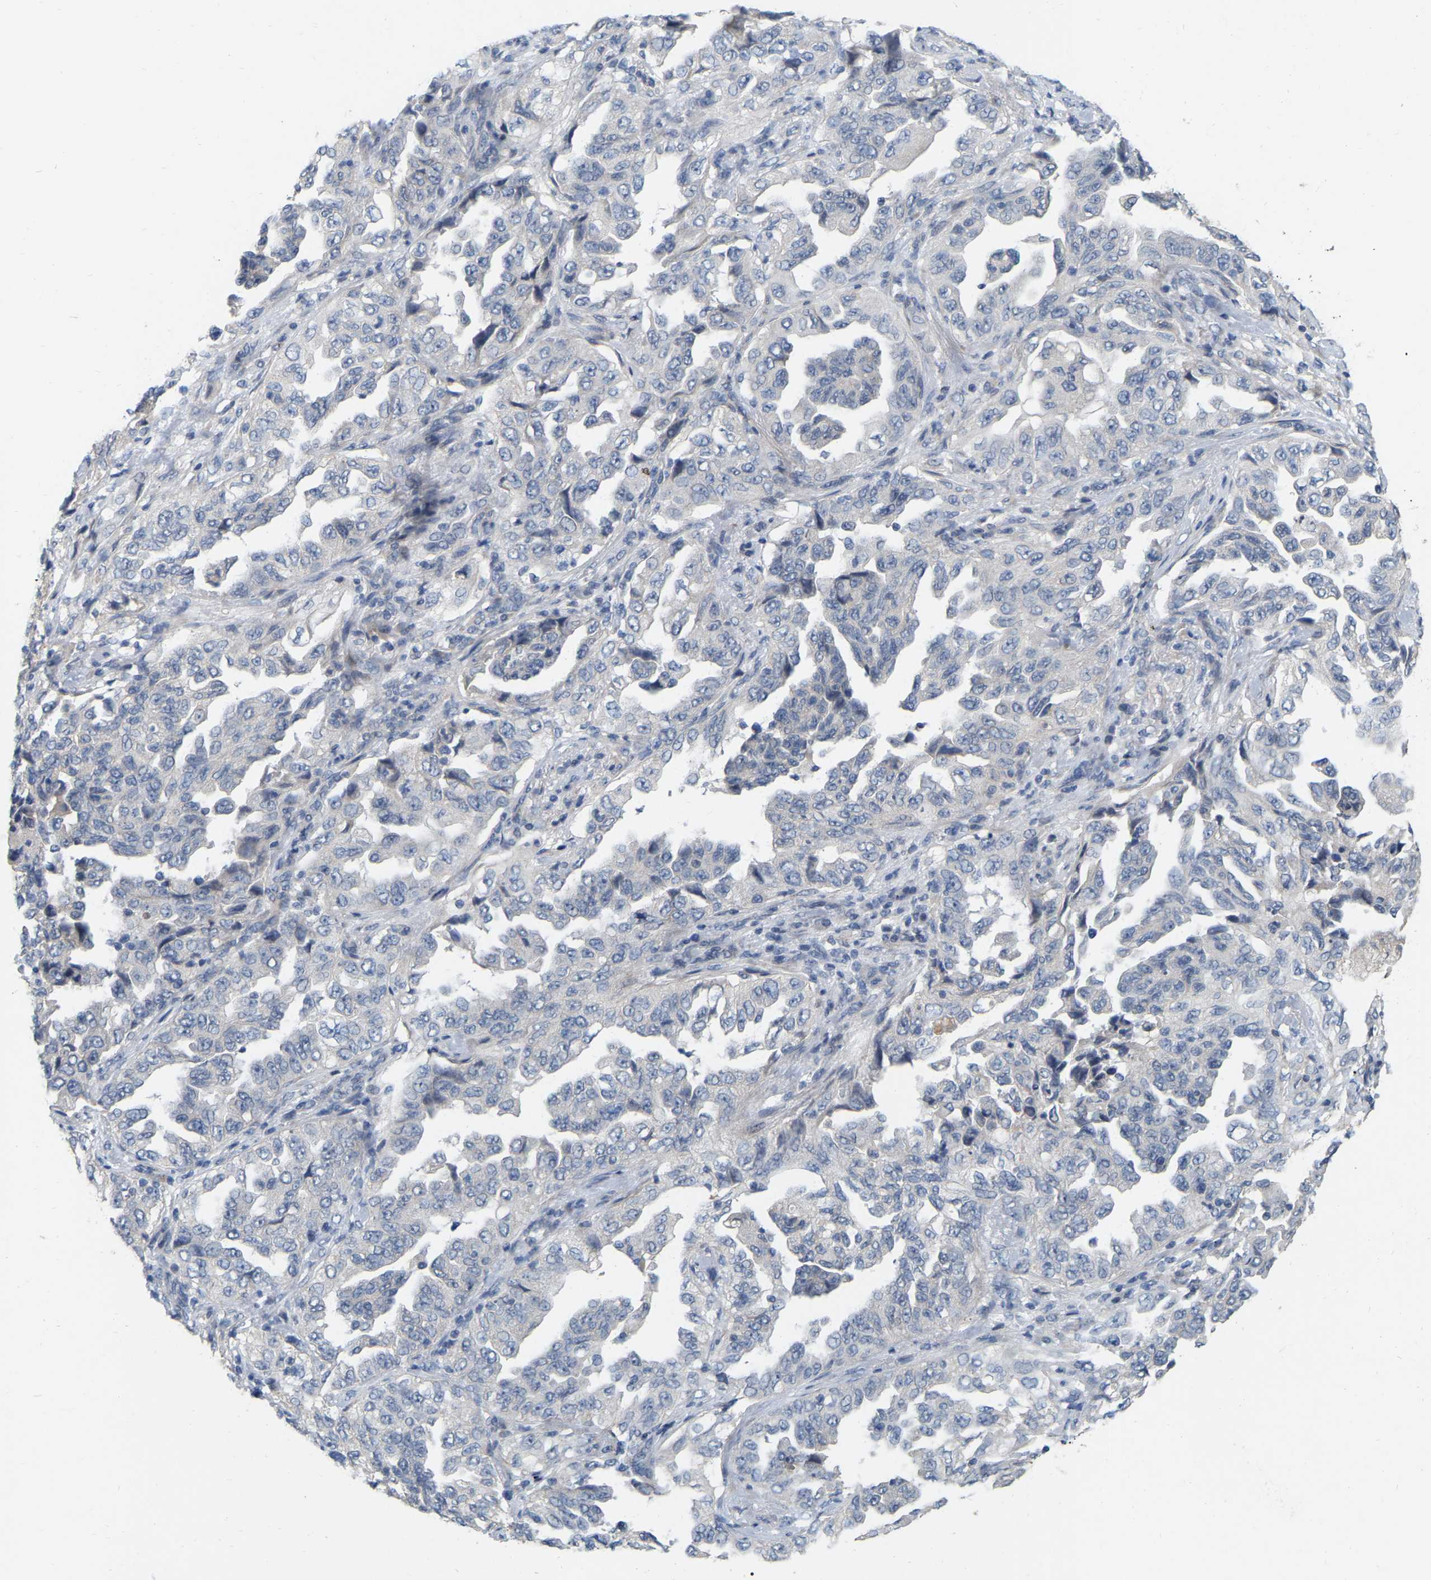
{"staining": {"intensity": "negative", "quantity": "none", "location": "none"}, "tissue": "lung cancer", "cell_type": "Tumor cells", "image_type": "cancer", "snomed": [{"axis": "morphology", "description": "Adenocarcinoma, NOS"}, {"axis": "topography", "description": "Lung"}], "caption": "DAB (3,3'-diaminobenzidine) immunohistochemical staining of human adenocarcinoma (lung) displays no significant staining in tumor cells. (DAB (3,3'-diaminobenzidine) immunohistochemistry (IHC) visualized using brightfield microscopy, high magnification).", "gene": "SSH1", "patient": {"sex": "female", "age": 51}}